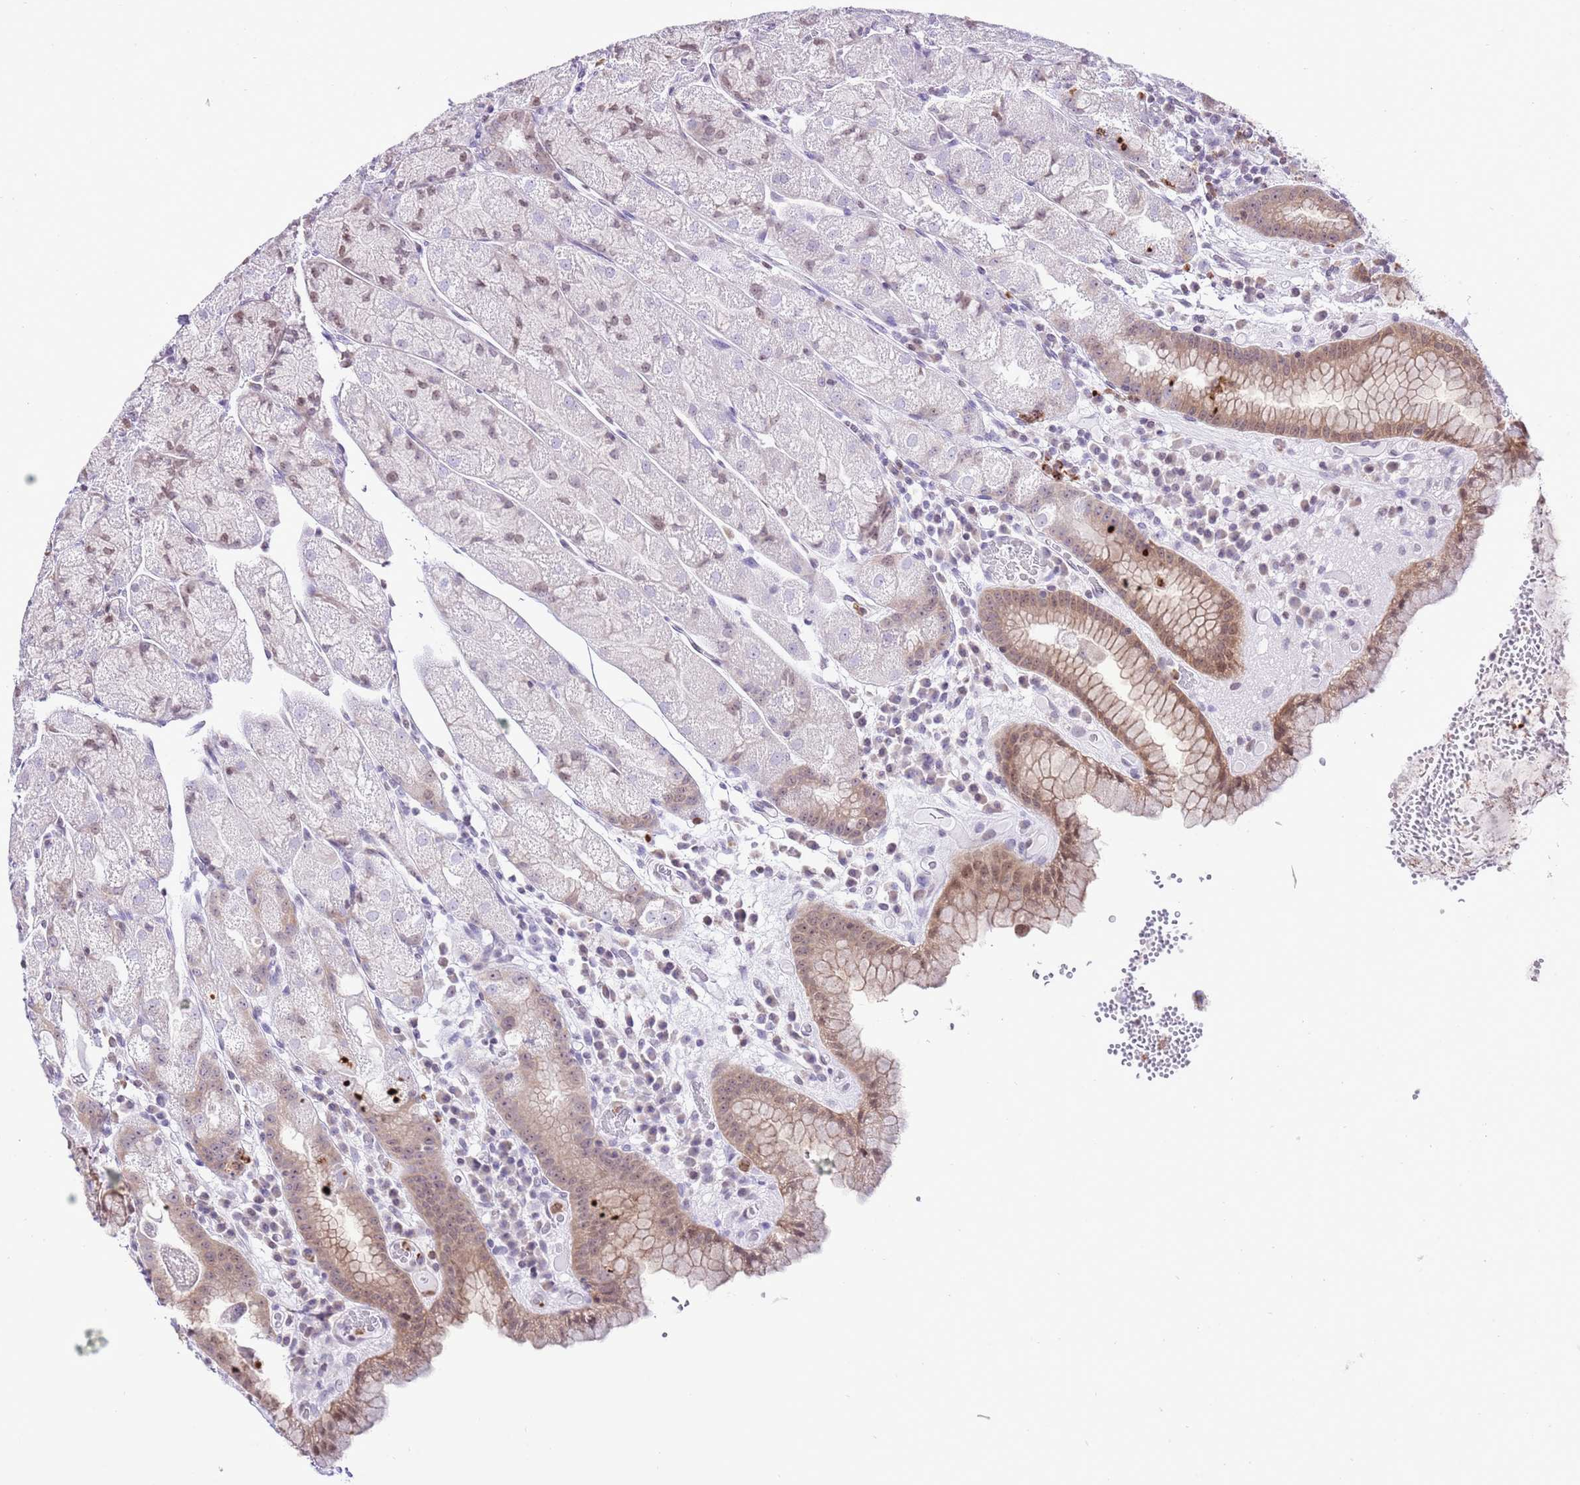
{"staining": {"intensity": "moderate", "quantity": "25%-75%", "location": "cytoplasmic/membranous,nuclear"}, "tissue": "stomach", "cell_type": "Glandular cells", "image_type": "normal", "snomed": [{"axis": "morphology", "description": "Normal tissue, NOS"}, {"axis": "topography", "description": "Stomach, upper"}], "caption": "Immunohistochemical staining of unremarkable stomach displays moderate cytoplasmic/membranous,nuclear protein expression in approximately 25%-75% of glandular cells.", "gene": "PRR15", "patient": {"sex": "male", "age": 52}}